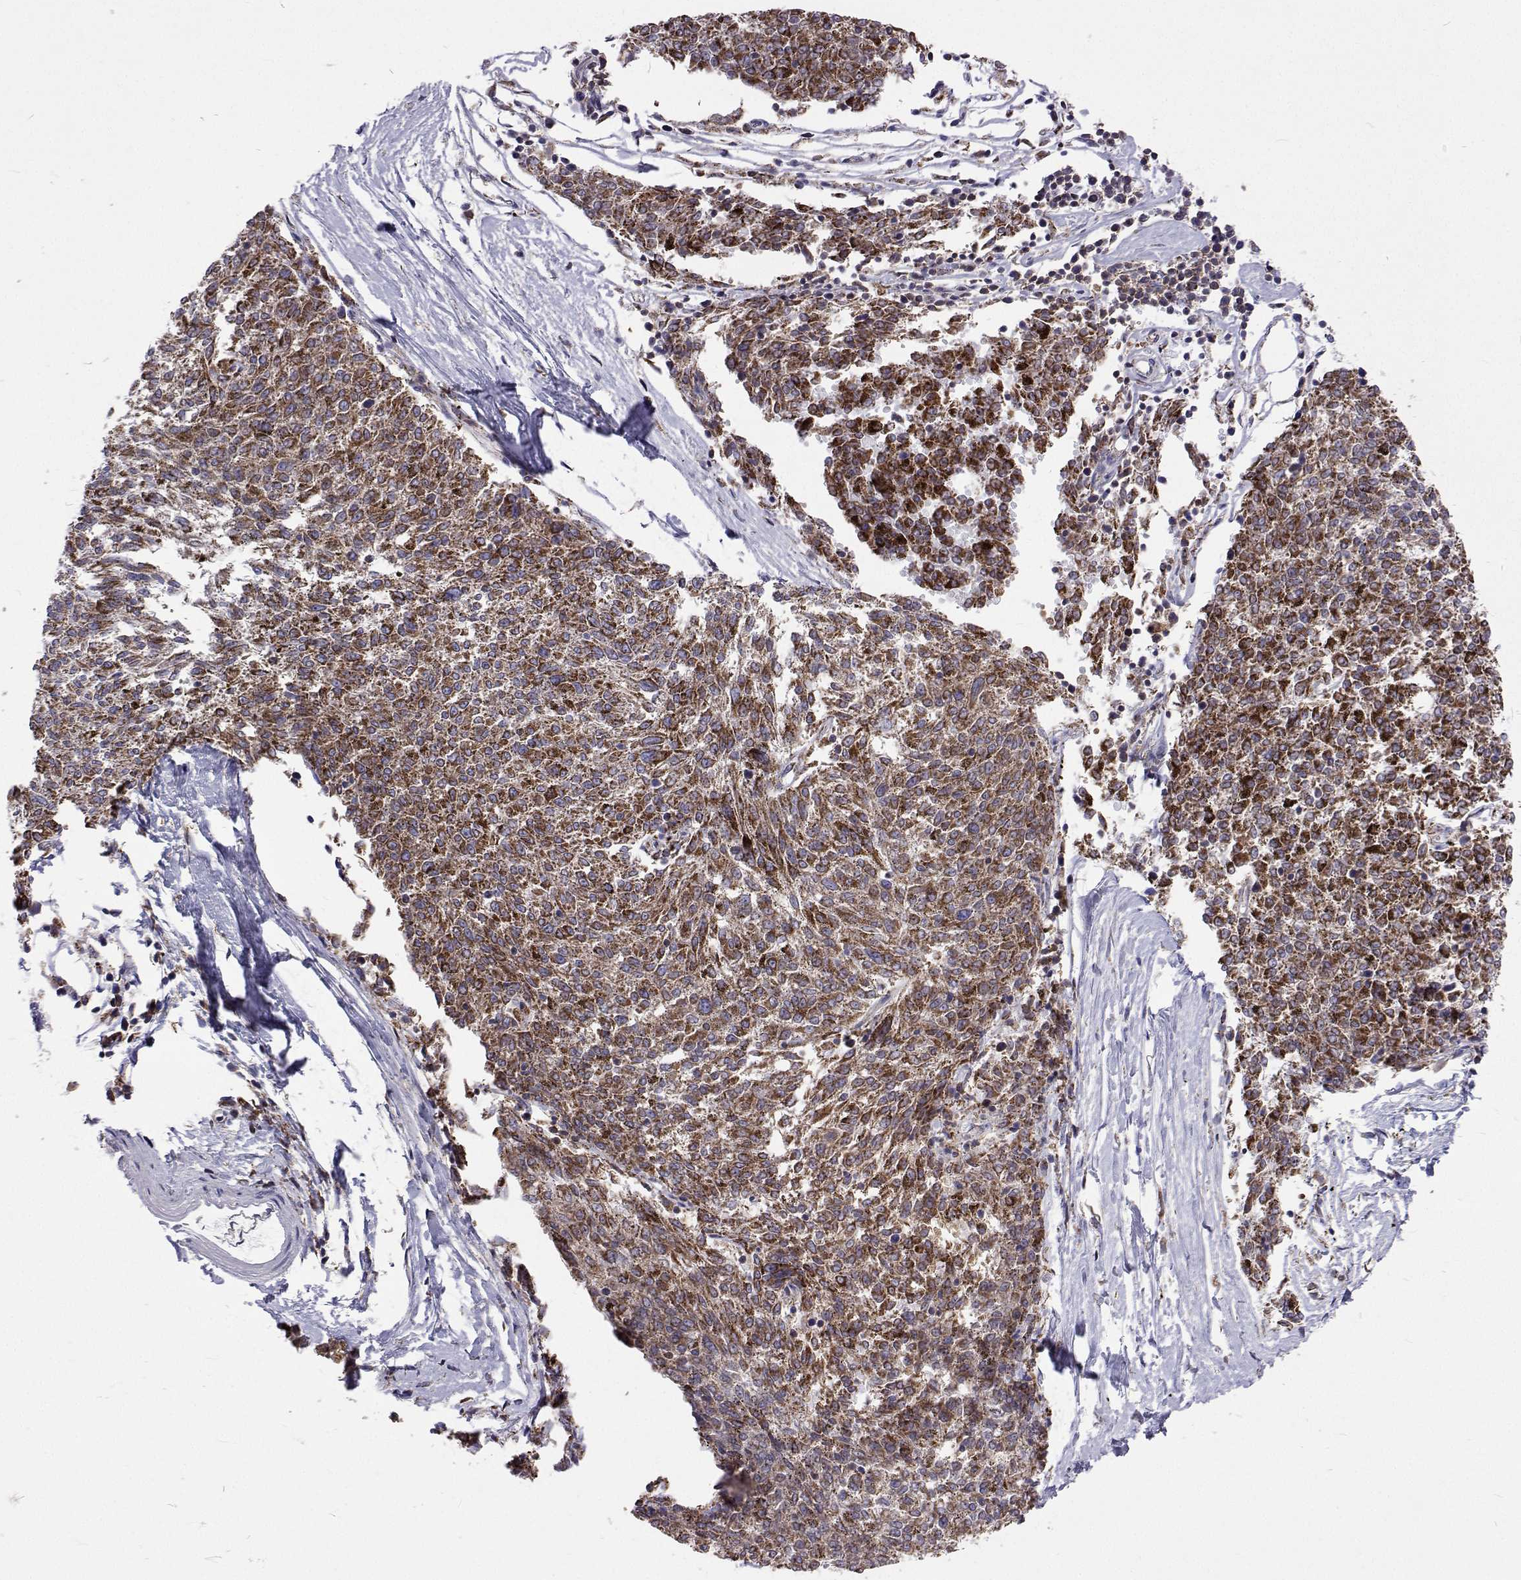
{"staining": {"intensity": "strong", "quantity": "25%-75%", "location": "cytoplasmic/membranous"}, "tissue": "melanoma", "cell_type": "Tumor cells", "image_type": "cancer", "snomed": [{"axis": "morphology", "description": "Malignant melanoma, NOS"}, {"axis": "topography", "description": "Skin"}], "caption": "About 25%-75% of tumor cells in melanoma reveal strong cytoplasmic/membranous protein staining as visualized by brown immunohistochemical staining.", "gene": "MCCC2", "patient": {"sex": "female", "age": 72}}